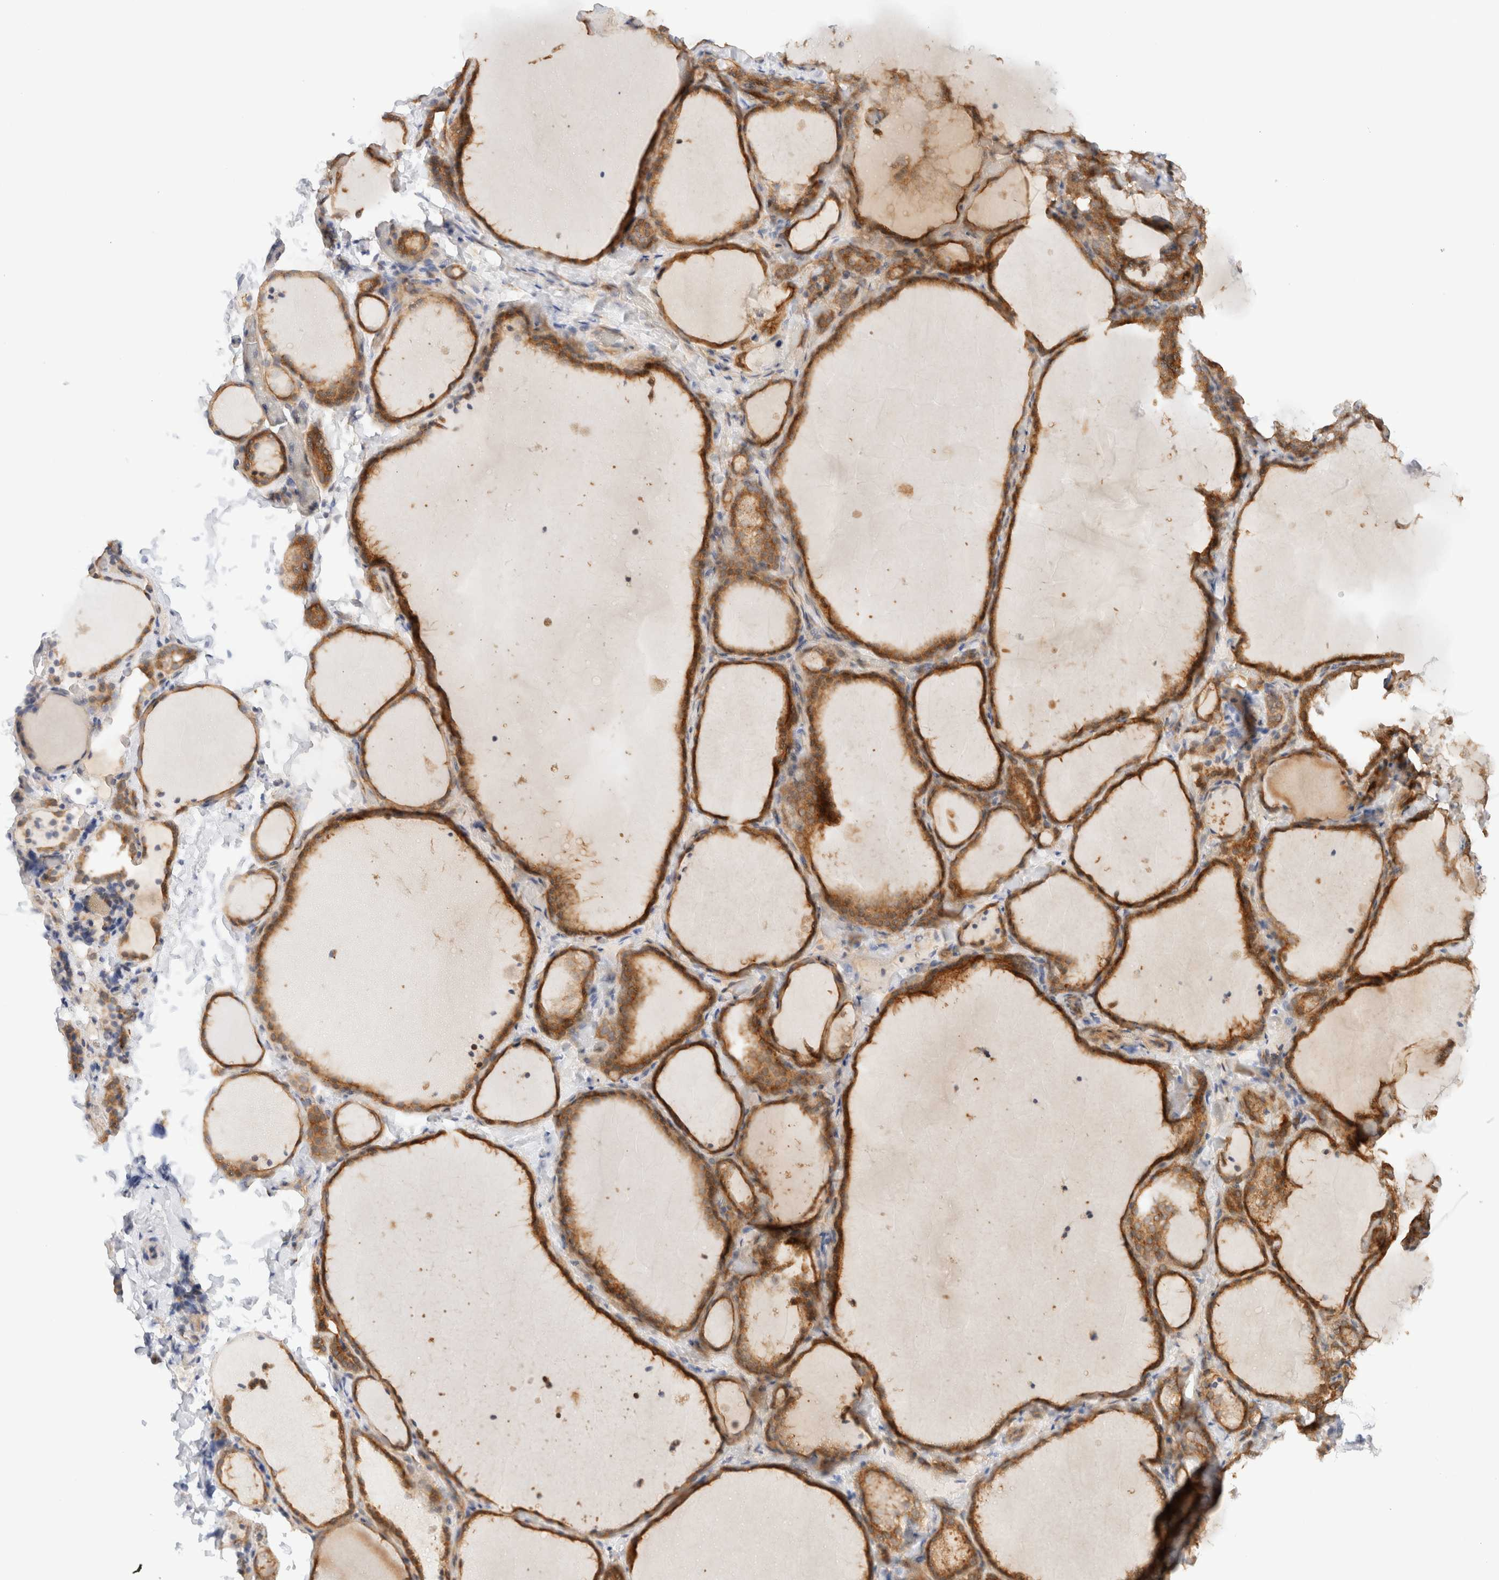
{"staining": {"intensity": "moderate", "quantity": ">75%", "location": "cytoplasmic/membranous"}, "tissue": "thyroid gland", "cell_type": "Glandular cells", "image_type": "normal", "snomed": [{"axis": "morphology", "description": "Normal tissue, NOS"}, {"axis": "topography", "description": "Thyroid gland"}], "caption": "Benign thyroid gland shows moderate cytoplasmic/membranous staining in about >75% of glandular cells.", "gene": "RABEP1", "patient": {"sex": "female", "age": 22}}